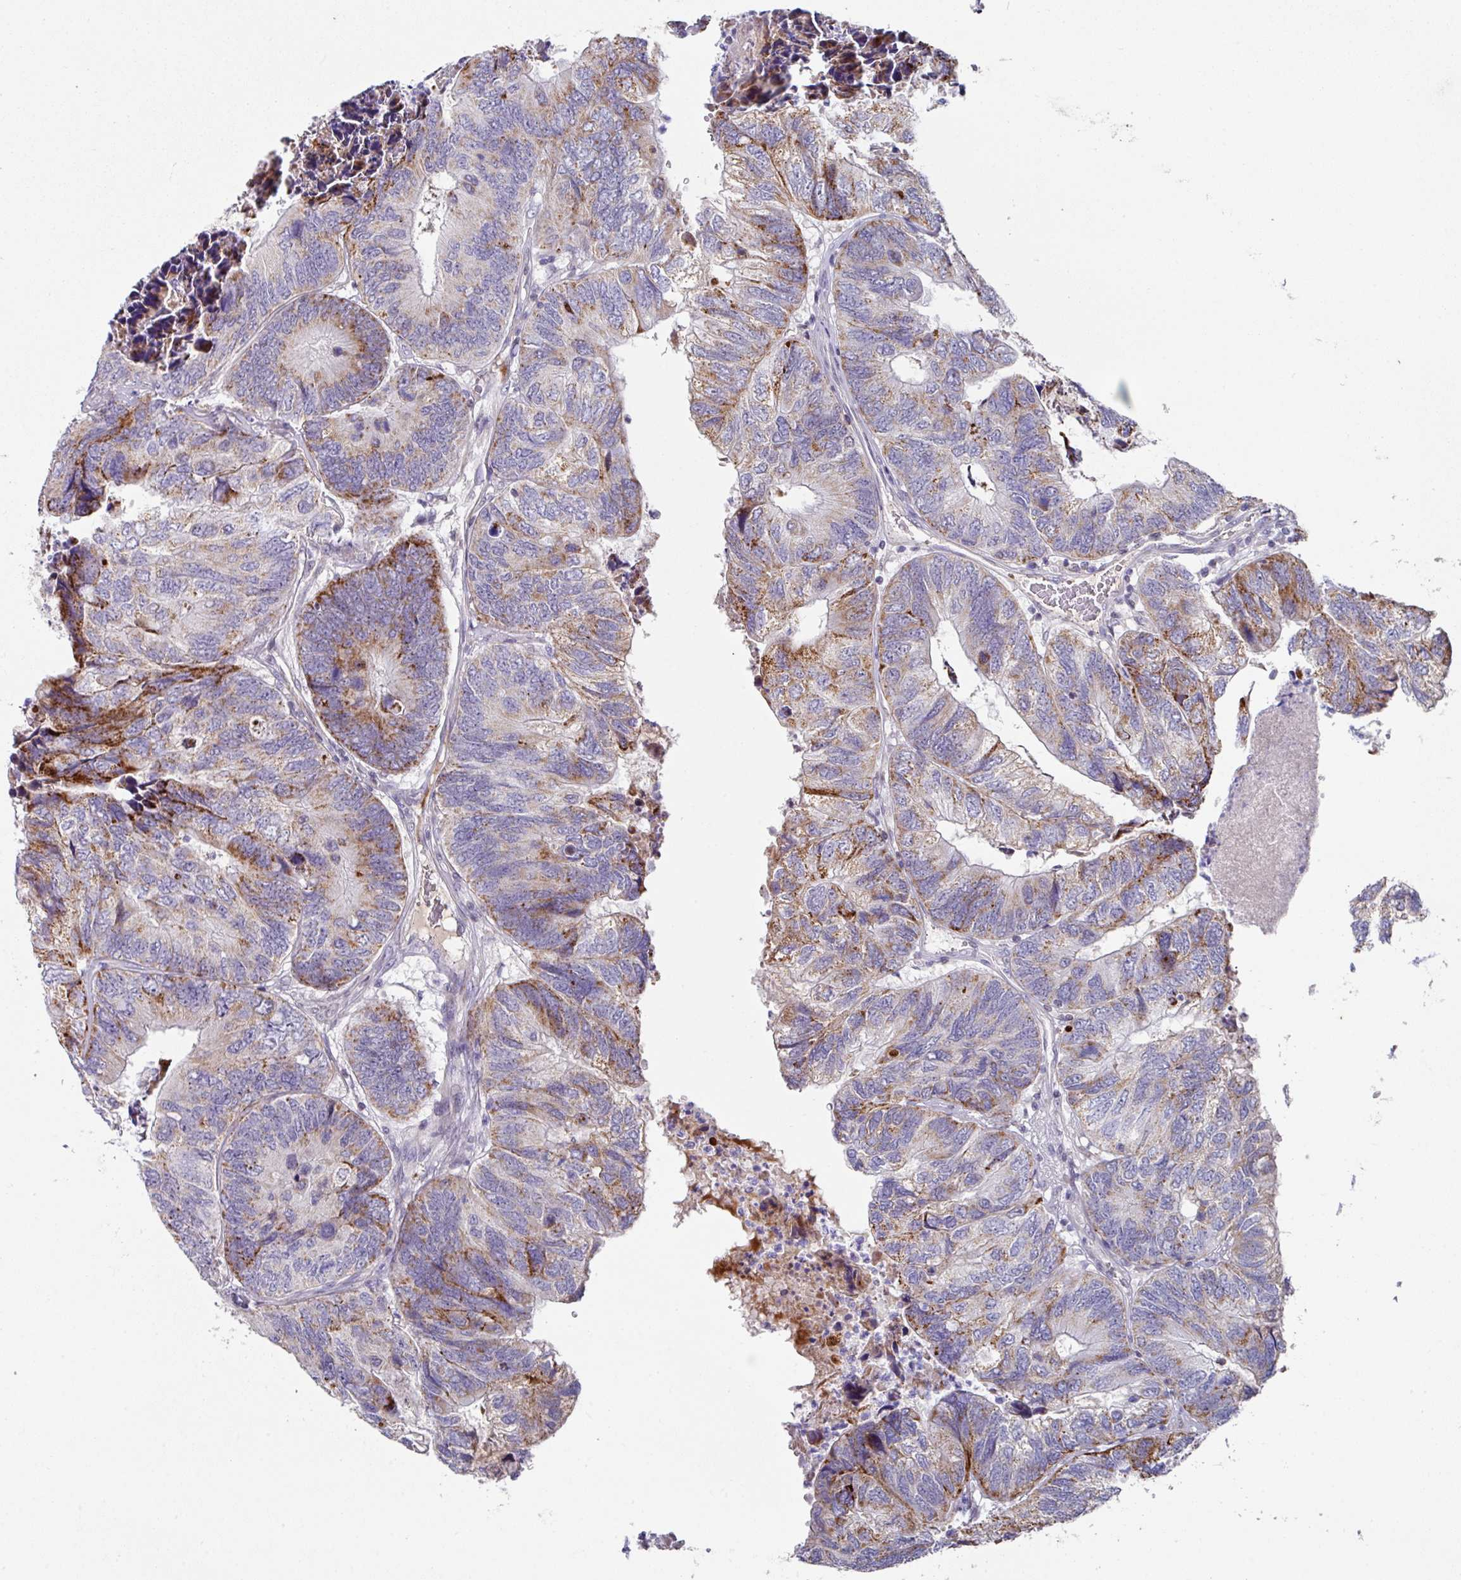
{"staining": {"intensity": "moderate", "quantity": "25%-75%", "location": "cytoplasmic/membranous"}, "tissue": "colorectal cancer", "cell_type": "Tumor cells", "image_type": "cancer", "snomed": [{"axis": "morphology", "description": "Adenocarcinoma, NOS"}, {"axis": "topography", "description": "Colon"}], "caption": "Tumor cells display moderate cytoplasmic/membranous positivity in about 25%-75% of cells in adenocarcinoma (colorectal).", "gene": "CBX7", "patient": {"sex": "female", "age": 67}}